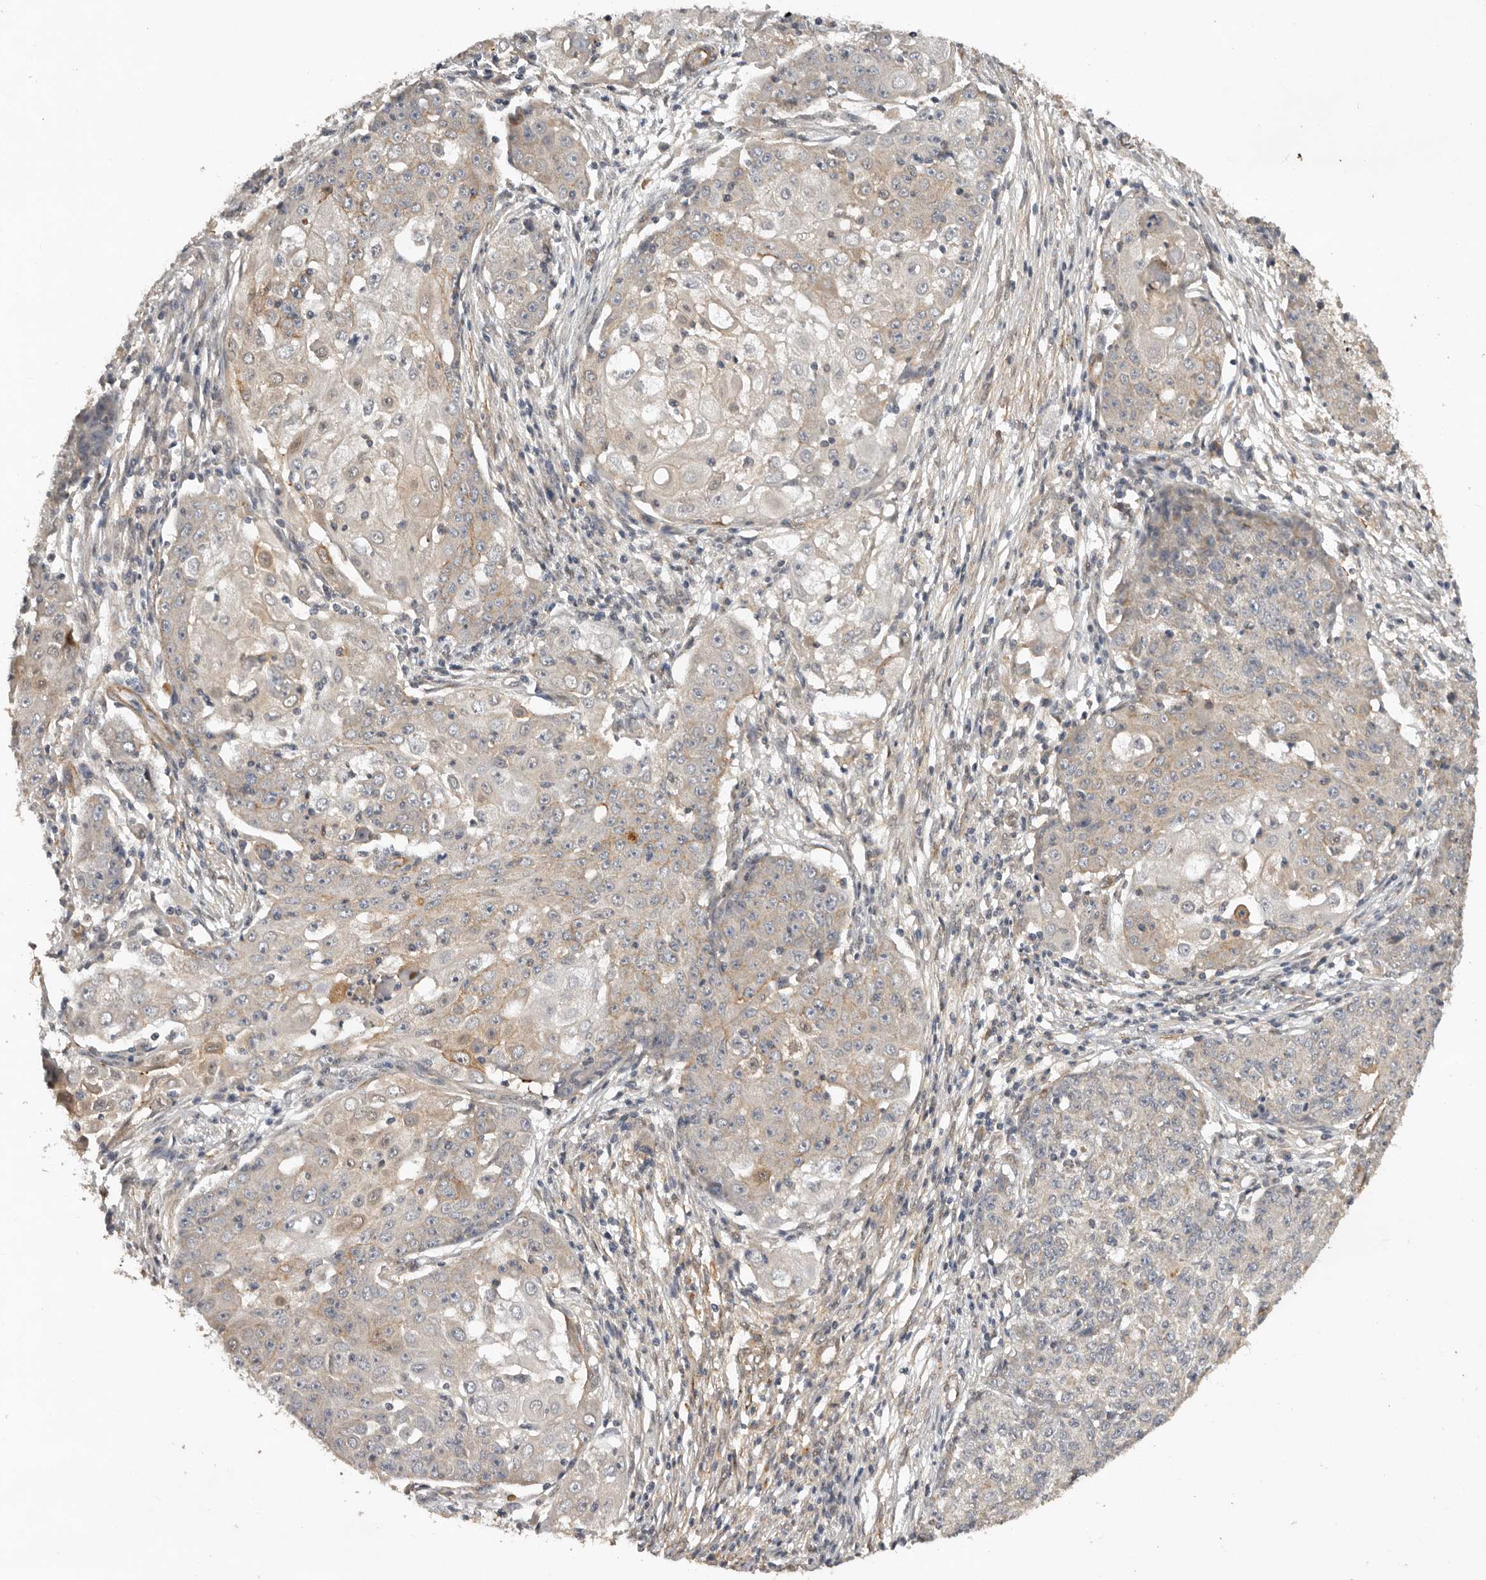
{"staining": {"intensity": "weak", "quantity": "<25%", "location": "cytoplasmic/membranous"}, "tissue": "ovarian cancer", "cell_type": "Tumor cells", "image_type": "cancer", "snomed": [{"axis": "morphology", "description": "Carcinoma, endometroid"}, {"axis": "topography", "description": "Ovary"}], "caption": "Tumor cells are negative for protein expression in human ovarian endometroid carcinoma. (Brightfield microscopy of DAB immunohistochemistry at high magnification).", "gene": "RNF157", "patient": {"sex": "female", "age": 42}}